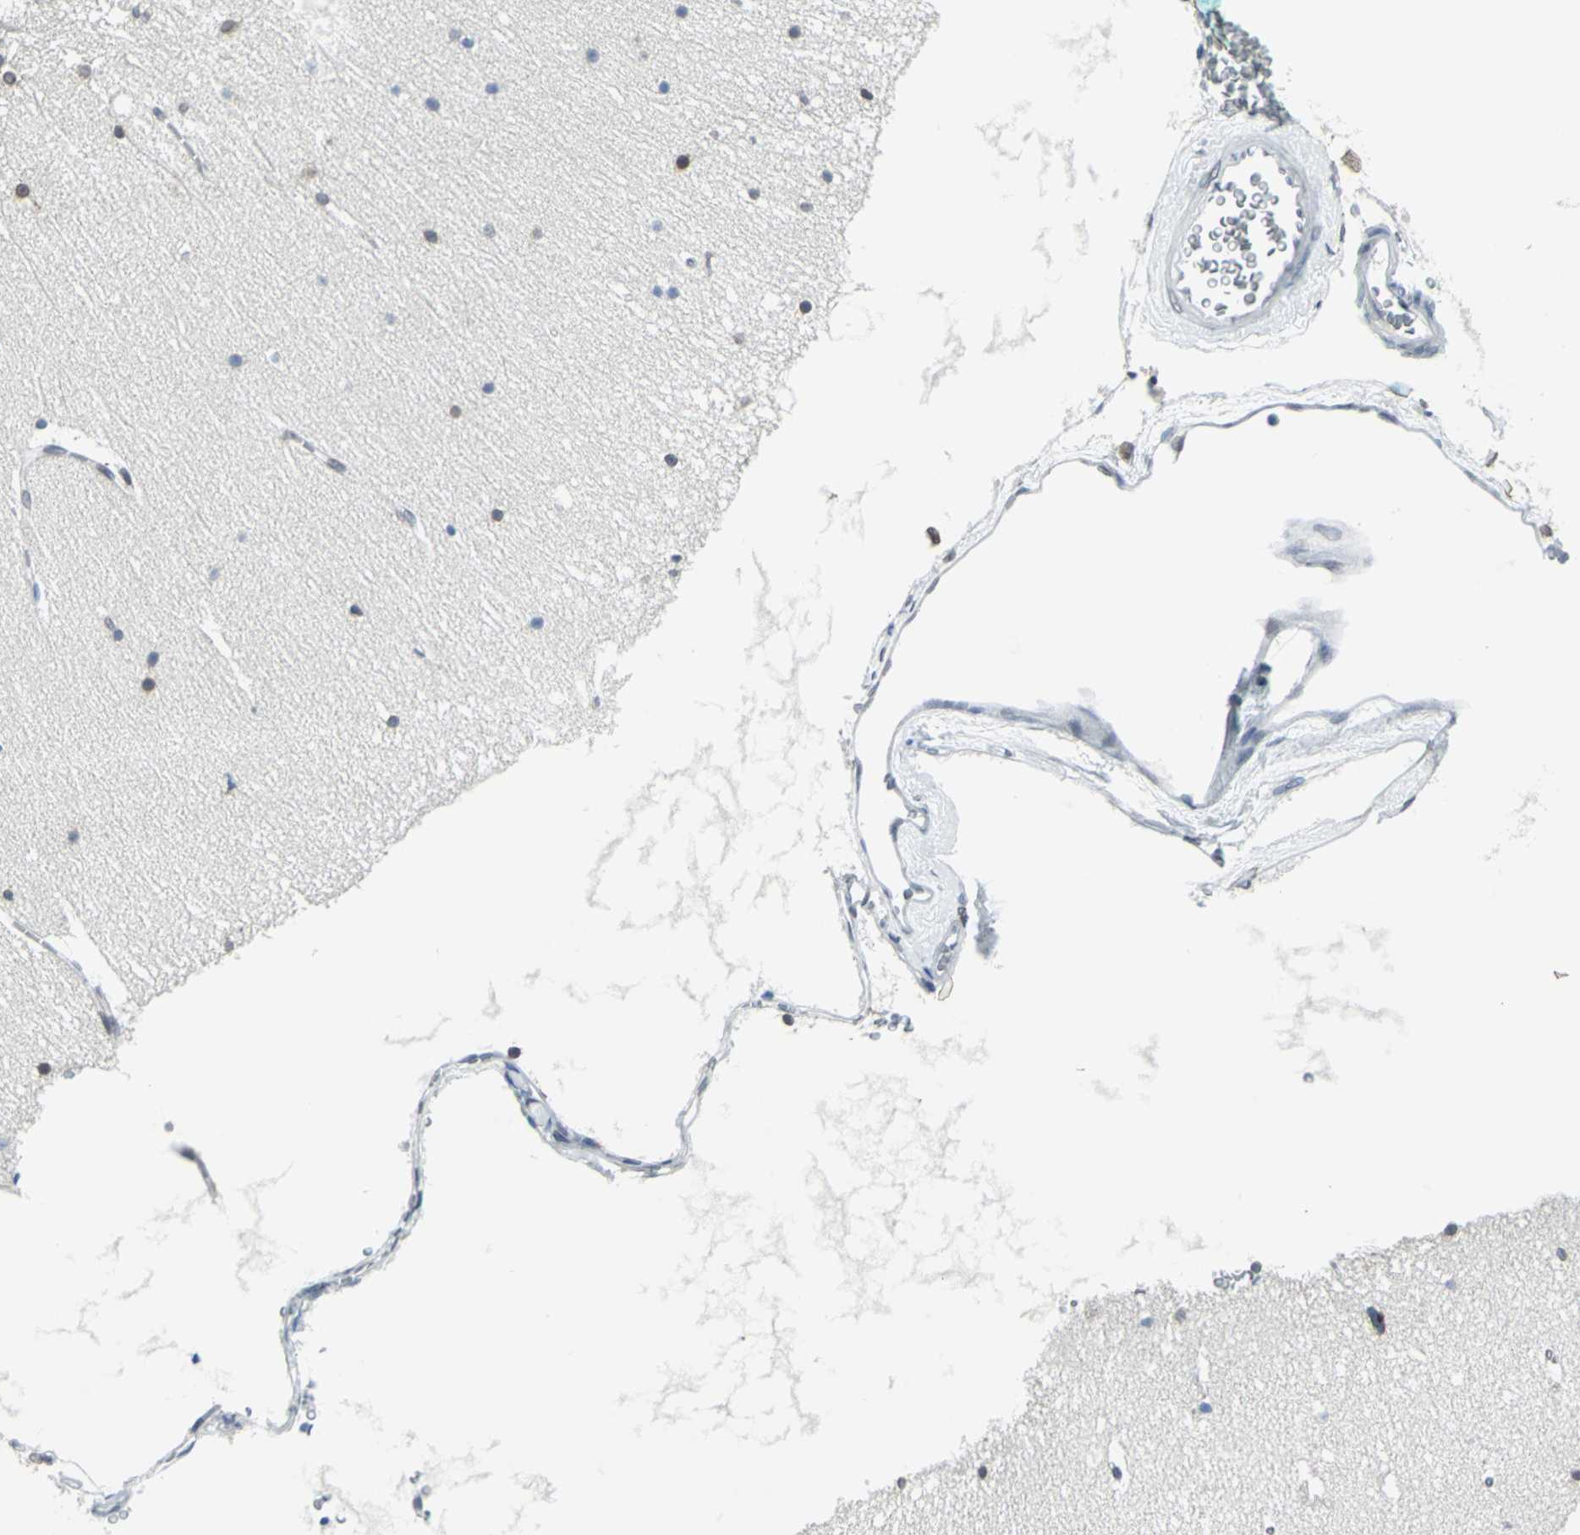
{"staining": {"intensity": "weak", "quantity": ">75%", "location": "cytoplasmic/membranous,nuclear"}, "tissue": "cerebellum", "cell_type": "Cells in molecular layer", "image_type": "normal", "snomed": [{"axis": "morphology", "description": "Normal tissue, NOS"}, {"axis": "topography", "description": "Cerebellum"}], "caption": "Cells in molecular layer exhibit weak cytoplasmic/membranous,nuclear staining in about >75% of cells in normal cerebellum. (brown staining indicates protein expression, while blue staining denotes nuclei).", "gene": "SNUPN", "patient": {"sex": "female", "age": 19}}